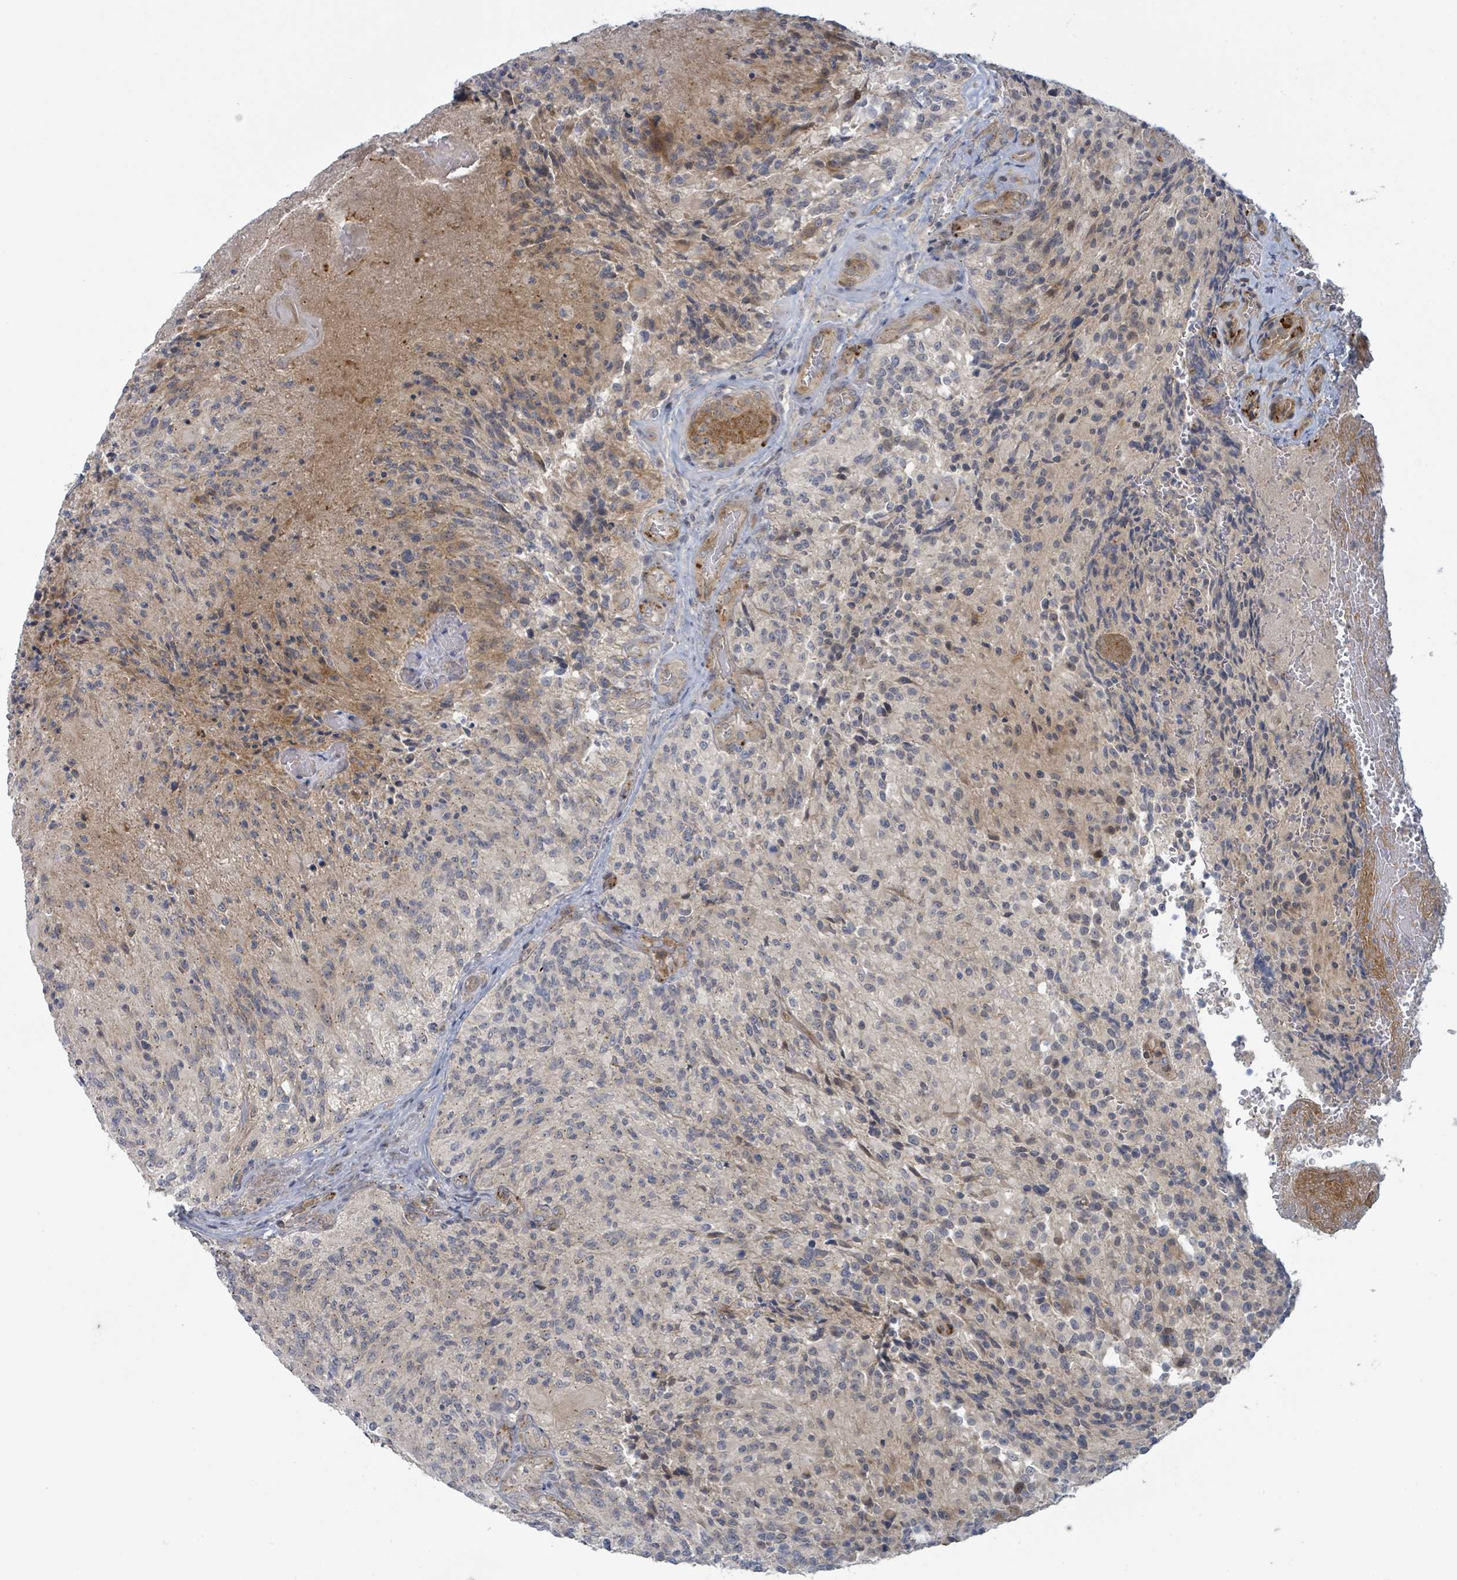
{"staining": {"intensity": "weak", "quantity": "<25%", "location": "cytoplasmic/membranous"}, "tissue": "glioma", "cell_type": "Tumor cells", "image_type": "cancer", "snomed": [{"axis": "morphology", "description": "Normal tissue, NOS"}, {"axis": "morphology", "description": "Glioma, malignant, High grade"}, {"axis": "topography", "description": "Cerebral cortex"}], "caption": "High magnification brightfield microscopy of malignant high-grade glioma stained with DAB (3,3'-diaminobenzidine) (brown) and counterstained with hematoxylin (blue): tumor cells show no significant staining. The staining was performed using DAB to visualize the protein expression in brown, while the nuclei were stained in blue with hematoxylin (Magnification: 20x).", "gene": "COL5A3", "patient": {"sex": "male", "age": 56}}